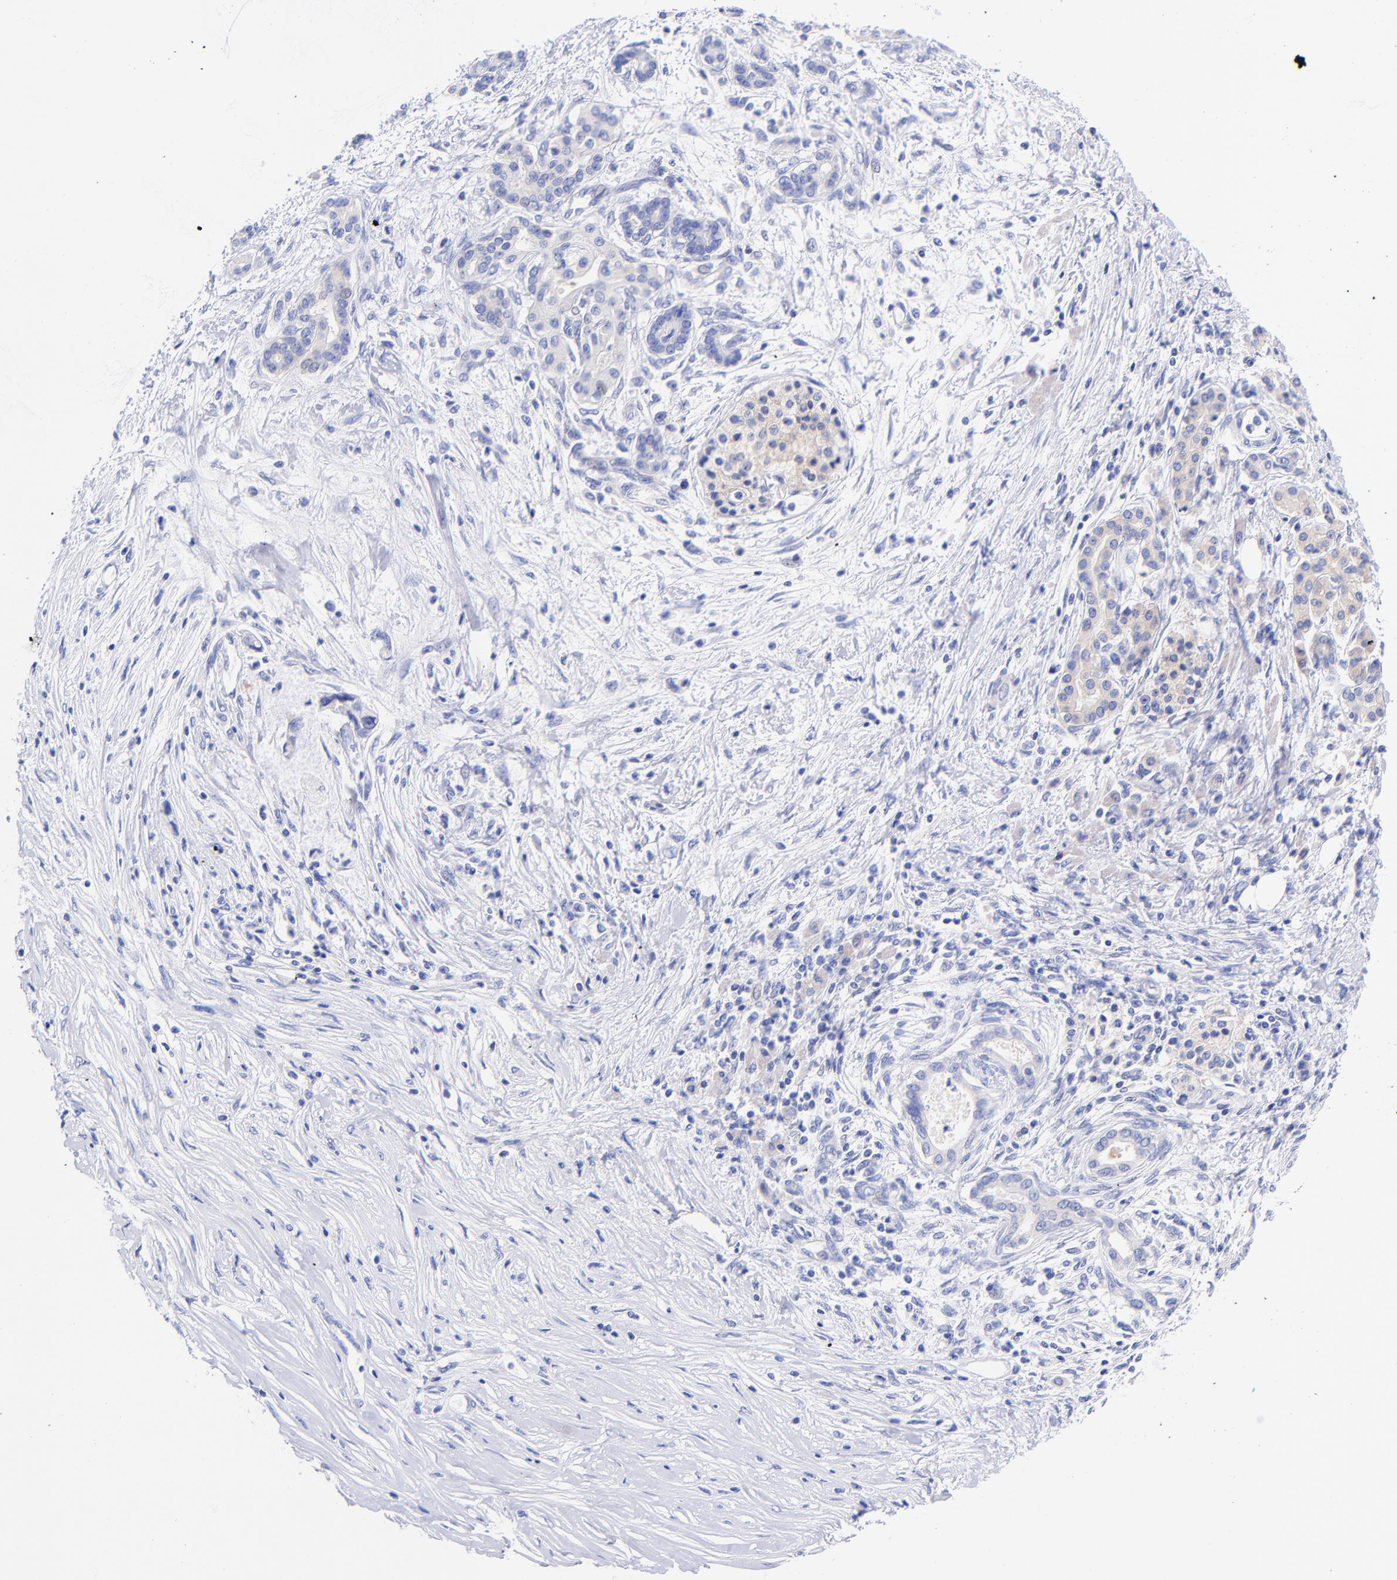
{"staining": {"intensity": "weak", "quantity": "25%-75%", "location": "cytoplasmic/membranous"}, "tissue": "pancreatic cancer", "cell_type": "Tumor cells", "image_type": "cancer", "snomed": [{"axis": "morphology", "description": "Adenocarcinoma, NOS"}, {"axis": "topography", "description": "Pancreas"}], "caption": "An IHC image of tumor tissue is shown. Protein staining in brown shows weak cytoplasmic/membranous positivity in pancreatic cancer (adenocarcinoma) within tumor cells.", "gene": "GPHN", "patient": {"sex": "female", "age": 59}}